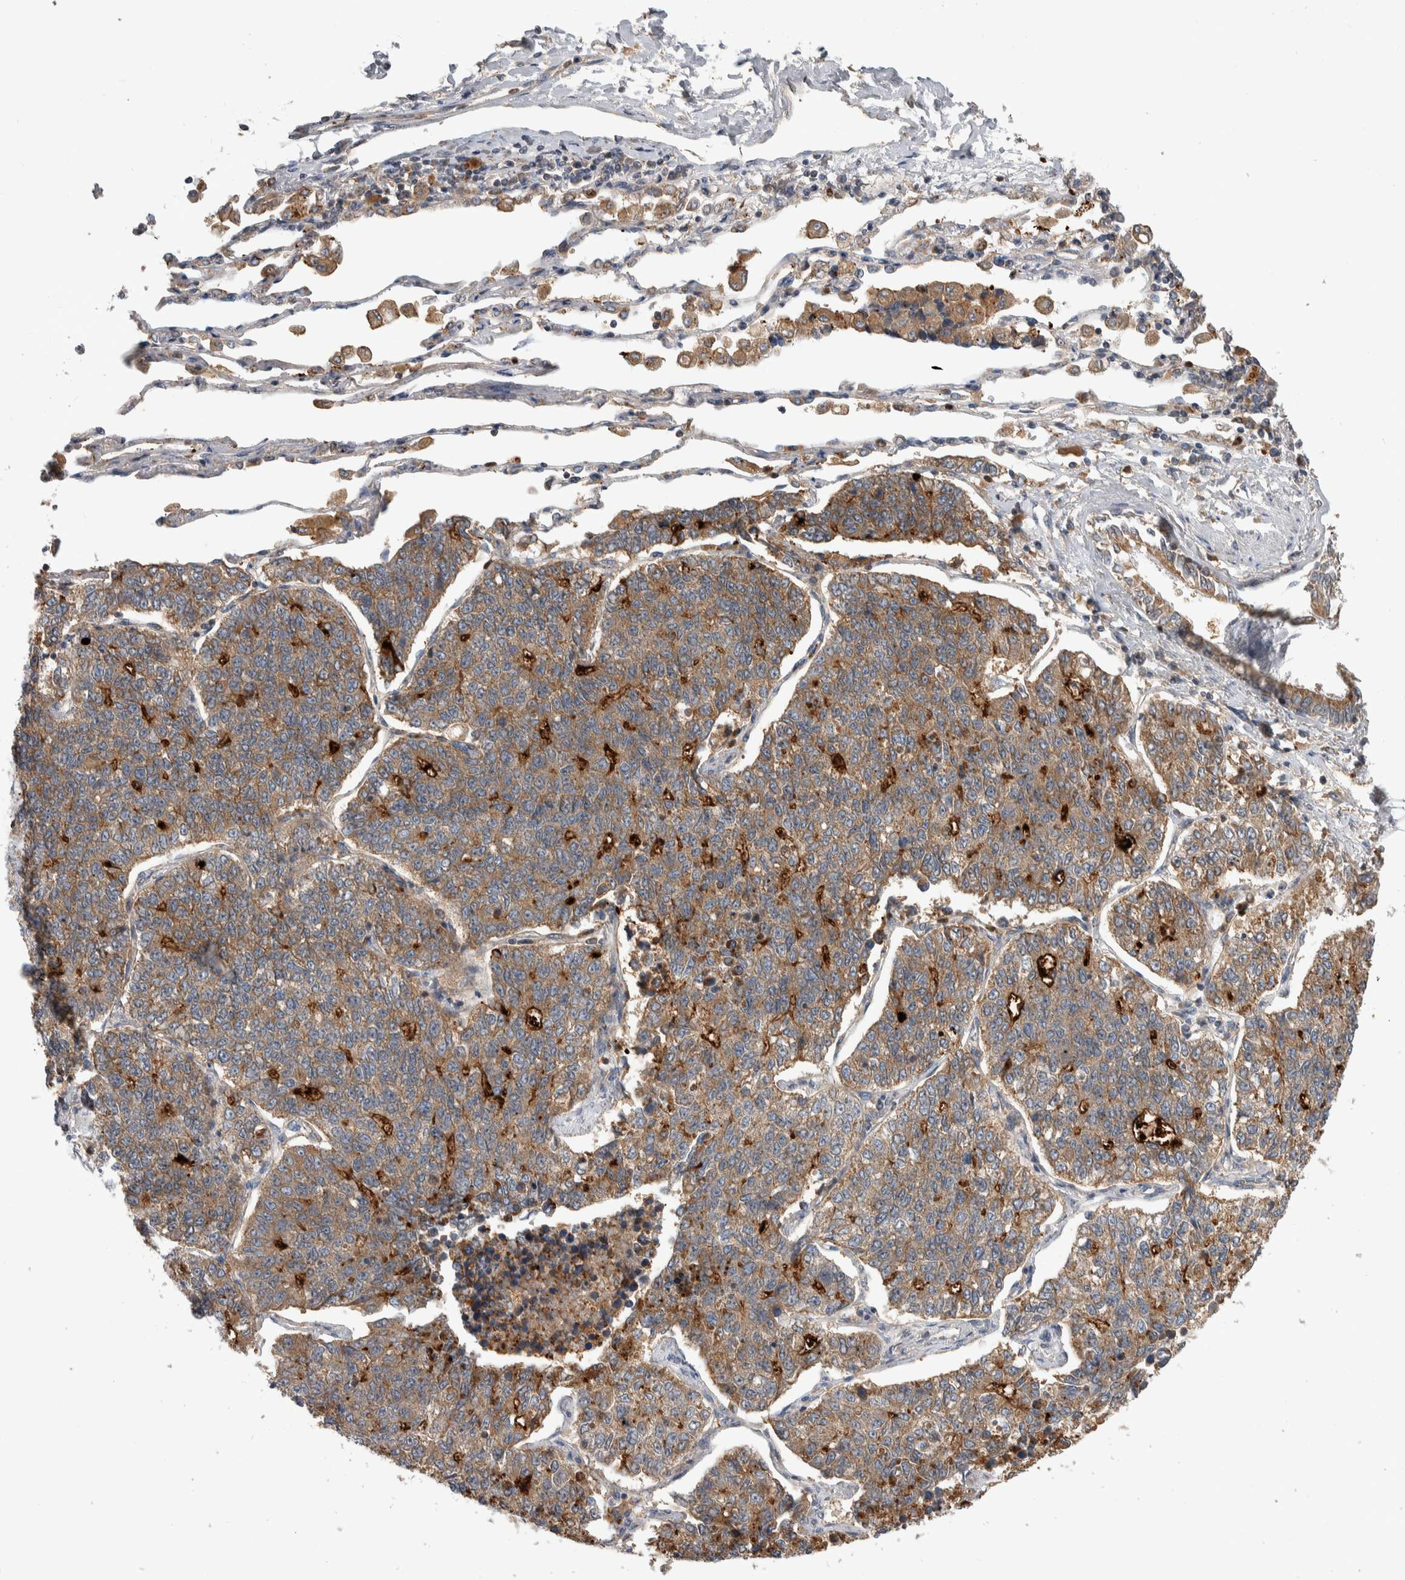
{"staining": {"intensity": "moderate", "quantity": ">75%", "location": "cytoplasmic/membranous"}, "tissue": "lung cancer", "cell_type": "Tumor cells", "image_type": "cancer", "snomed": [{"axis": "morphology", "description": "Adenocarcinoma, NOS"}, {"axis": "topography", "description": "Lung"}], "caption": "An image of human lung adenocarcinoma stained for a protein reveals moderate cytoplasmic/membranous brown staining in tumor cells. The protein of interest is stained brown, and the nuclei are stained in blue (DAB IHC with brightfield microscopy, high magnification).", "gene": "SDCBP", "patient": {"sex": "male", "age": 49}}